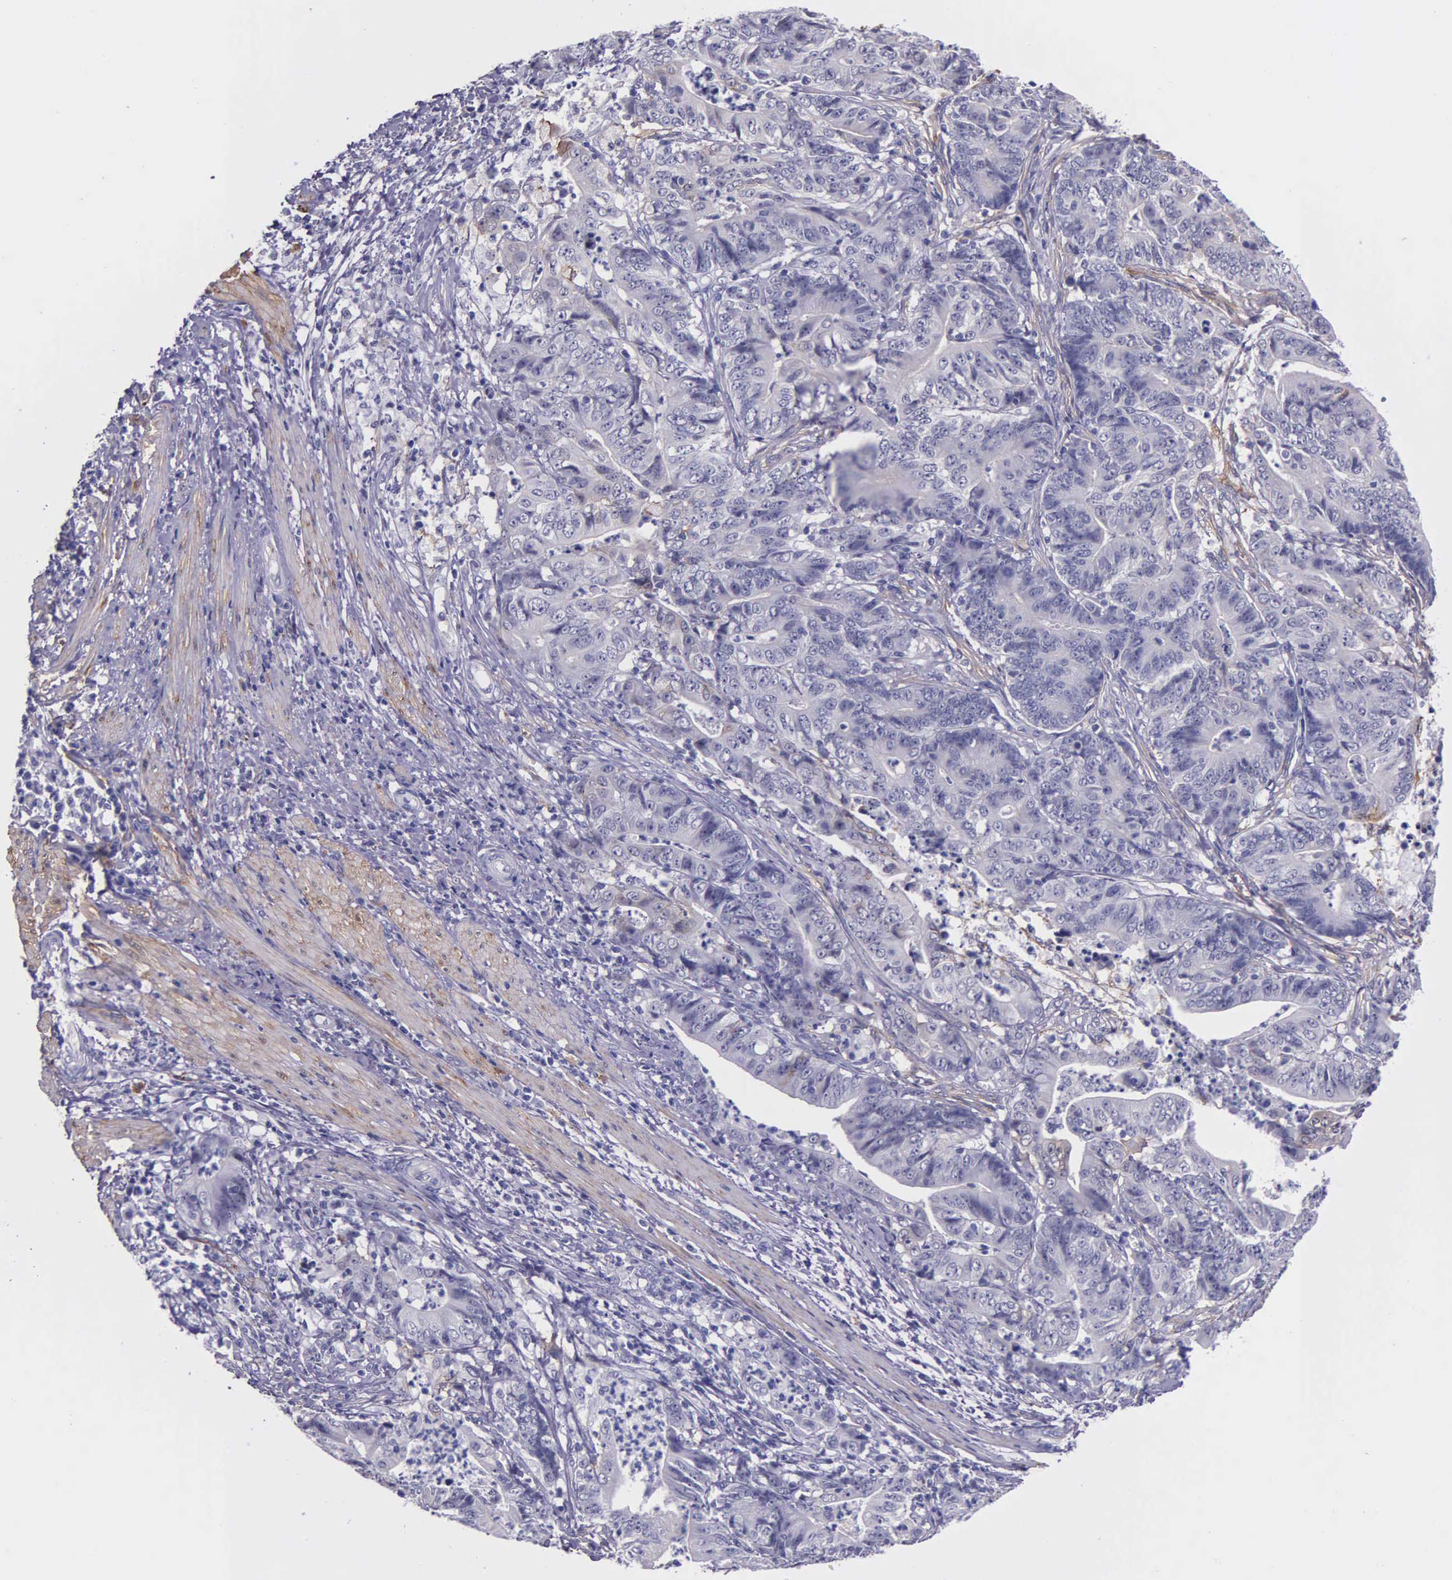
{"staining": {"intensity": "negative", "quantity": "none", "location": "none"}, "tissue": "stomach cancer", "cell_type": "Tumor cells", "image_type": "cancer", "snomed": [{"axis": "morphology", "description": "Adenocarcinoma, NOS"}, {"axis": "topography", "description": "Stomach, lower"}], "caption": "The immunohistochemistry (IHC) micrograph has no significant staining in tumor cells of stomach cancer (adenocarcinoma) tissue. (DAB (3,3'-diaminobenzidine) immunohistochemistry visualized using brightfield microscopy, high magnification).", "gene": "AHNAK2", "patient": {"sex": "female", "age": 86}}